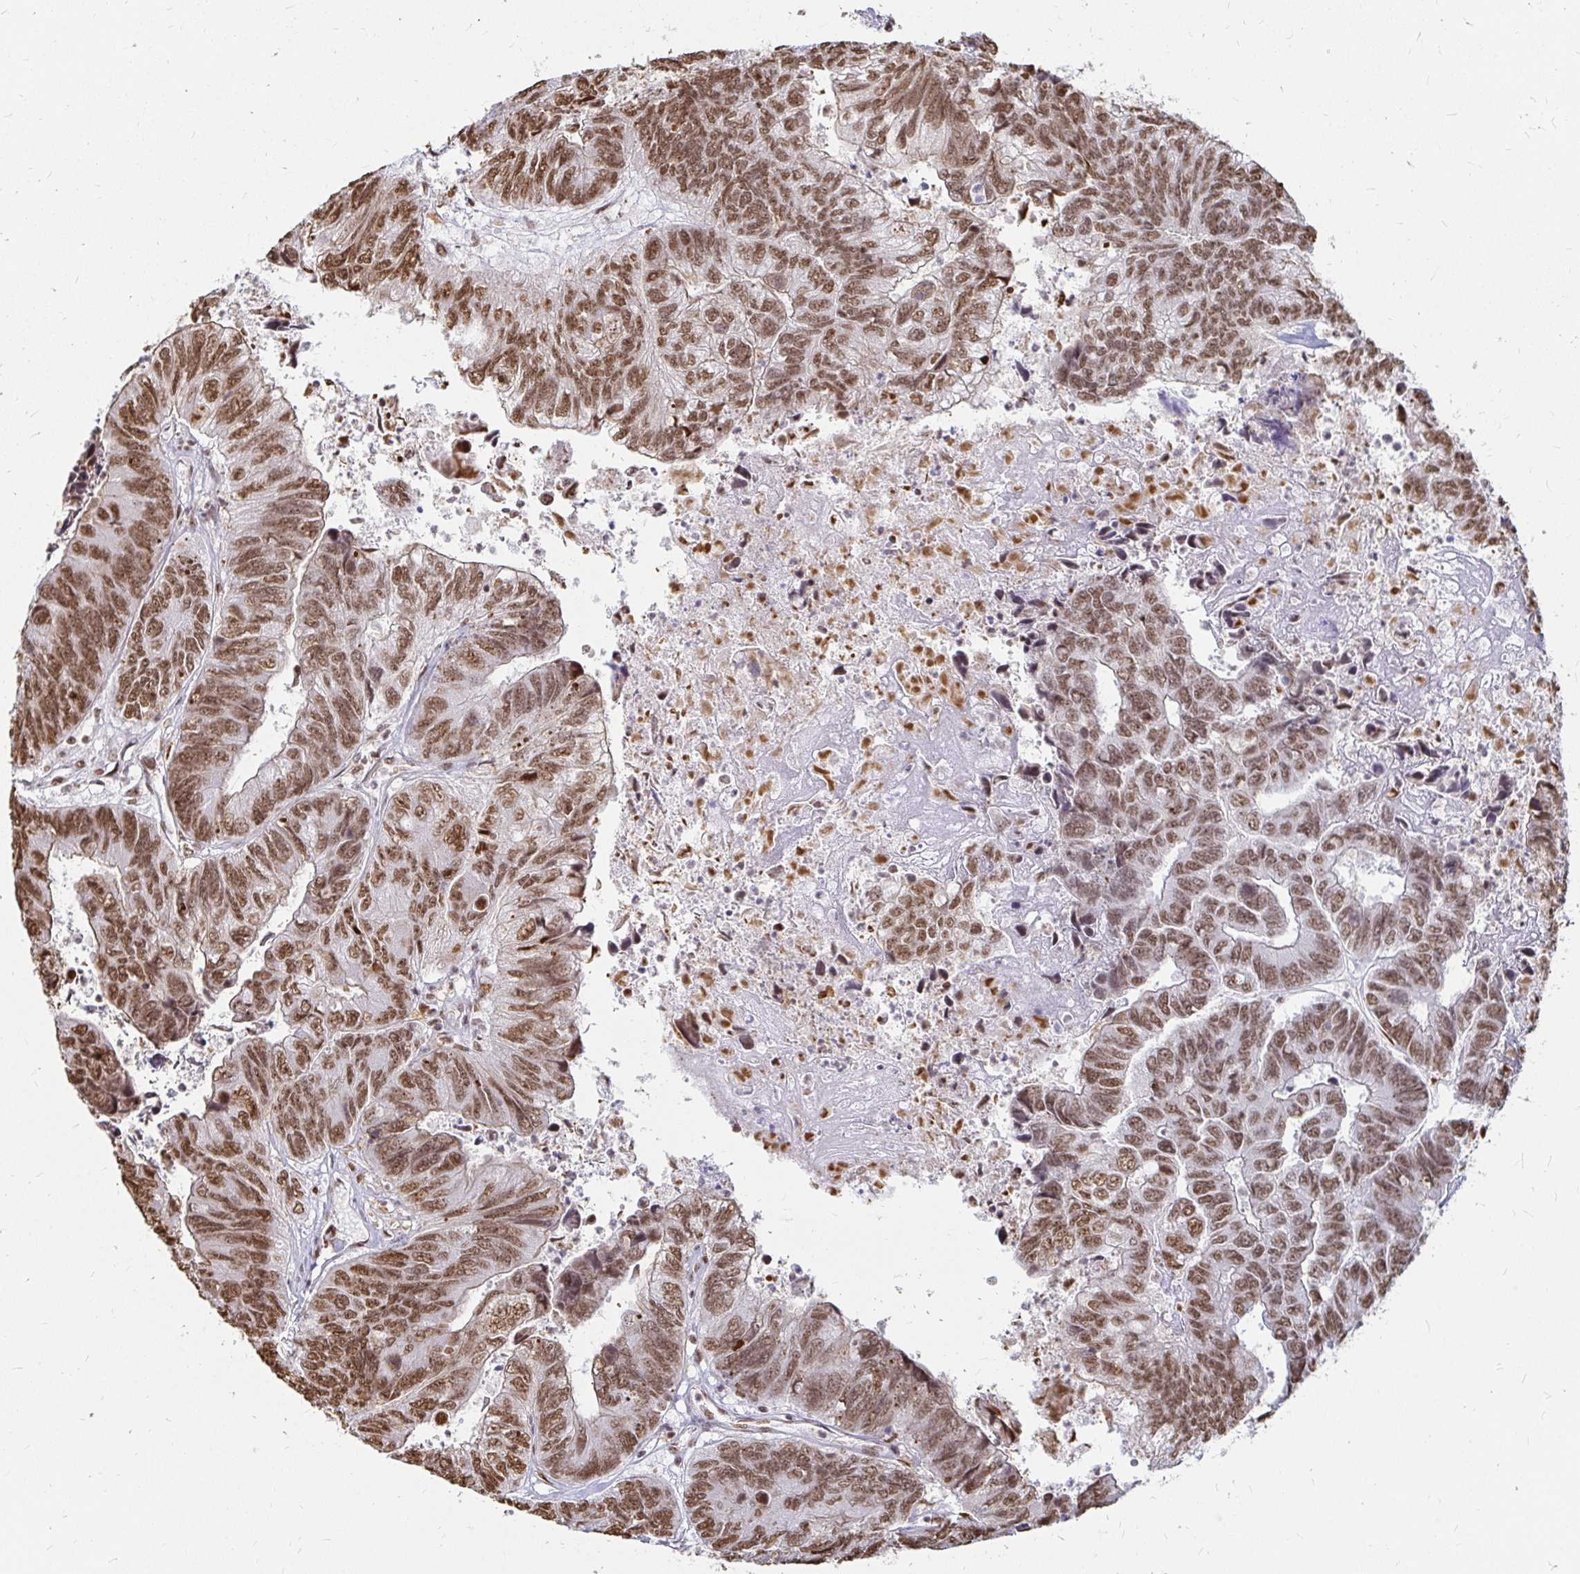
{"staining": {"intensity": "moderate", "quantity": ">75%", "location": "cytoplasmic/membranous,nuclear"}, "tissue": "colorectal cancer", "cell_type": "Tumor cells", "image_type": "cancer", "snomed": [{"axis": "morphology", "description": "Adenocarcinoma, NOS"}, {"axis": "topography", "description": "Colon"}], "caption": "There is medium levels of moderate cytoplasmic/membranous and nuclear expression in tumor cells of adenocarcinoma (colorectal), as demonstrated by immunohistochemical staining (brown color).", "gene": "HNRNPU", "patient": {"sex": "female", "age": 67}}